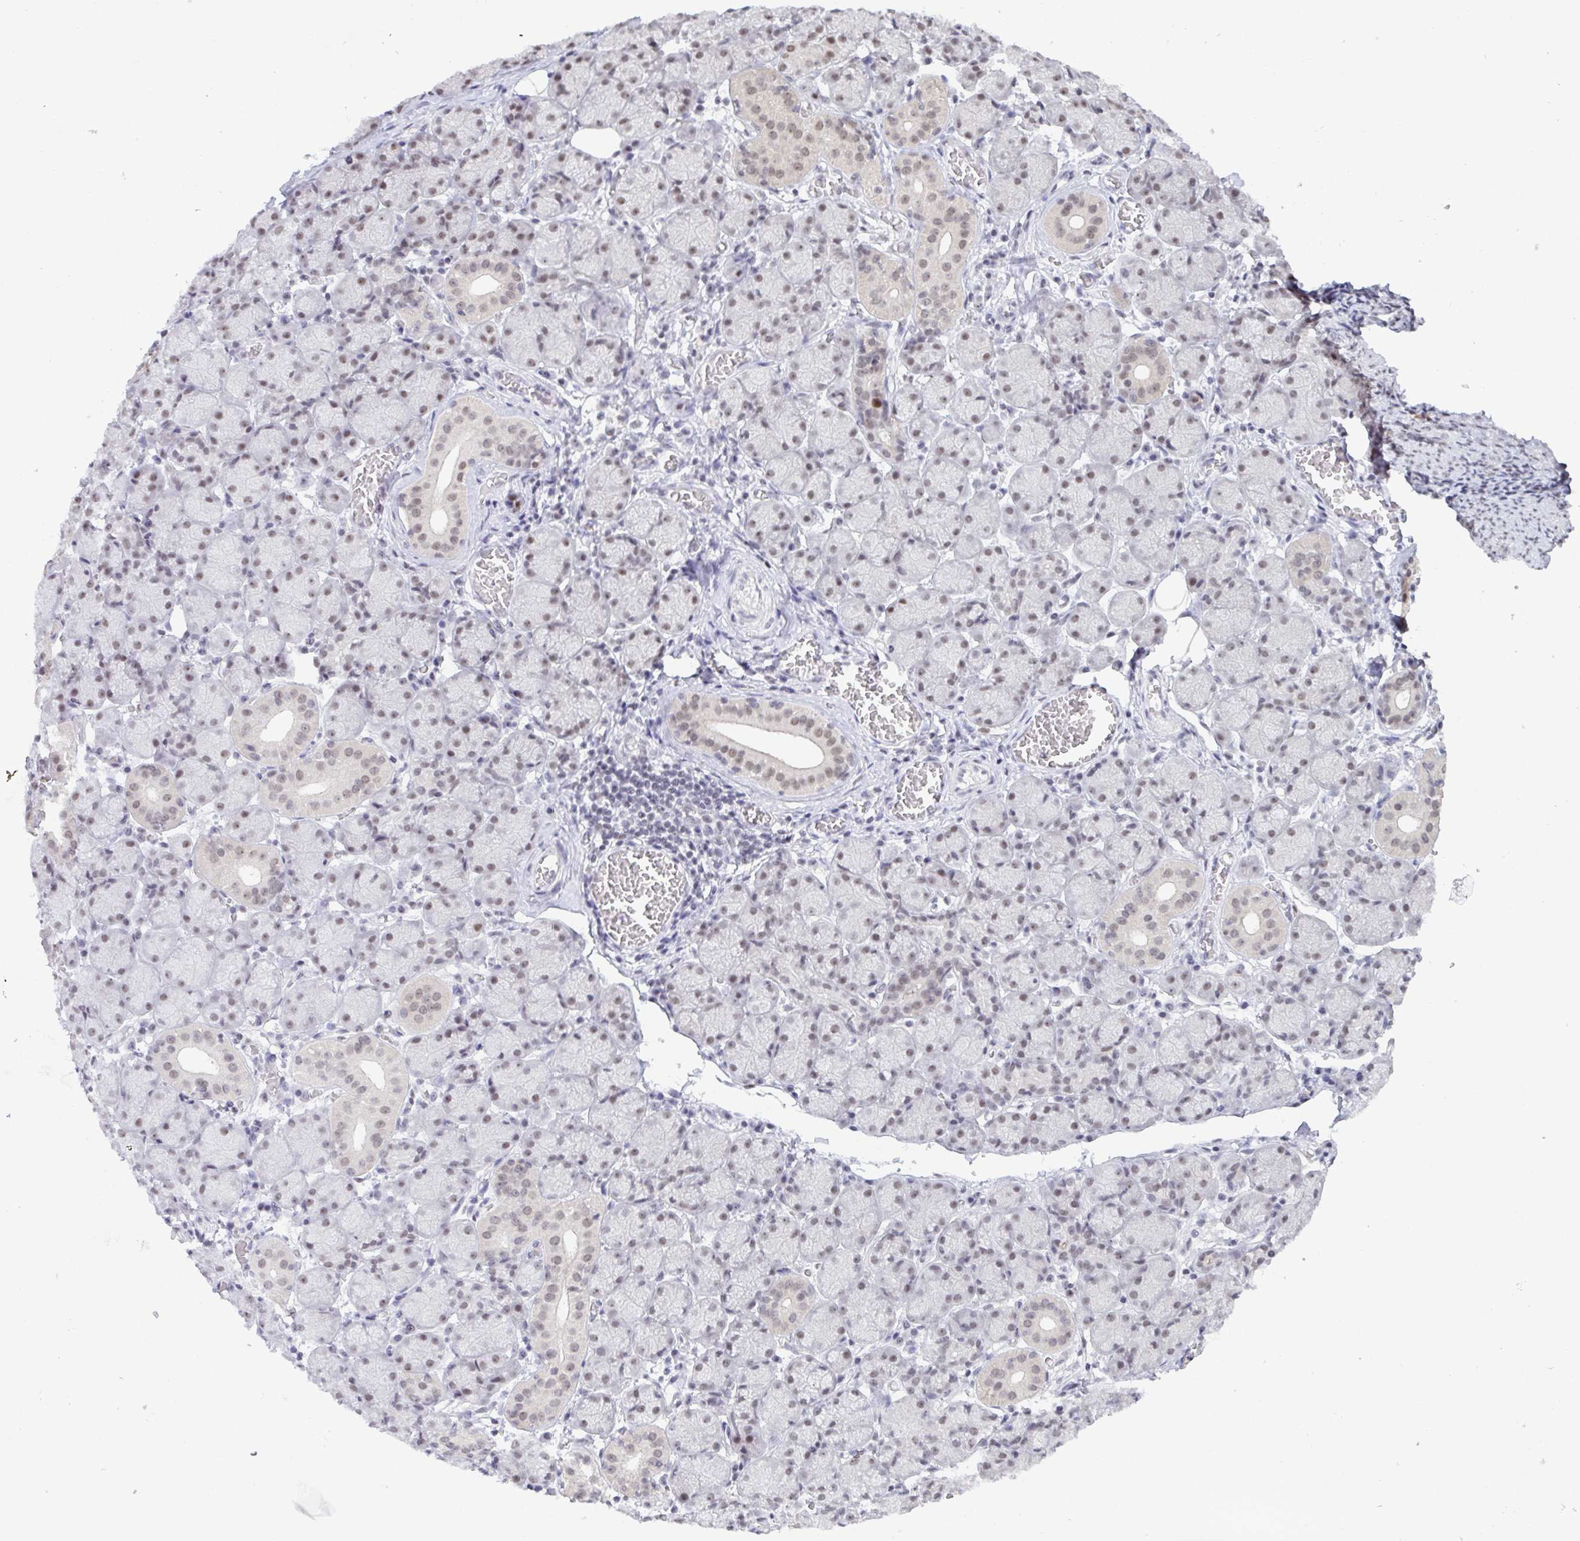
{"staining": {"intensity": "weak", "quantity": "25%-75%", "location": "nuclear"}, "tissue": "salivary gland", "cell_type": "Glandular cells", "image_type": "normal", "snomed": [{"axis": "morphology", "description": "Normal tissue, NOS"}, {"axis": "topography", "description": "Salivary gland"}], "caption": "Normal salivary gland exhibits weak nuclear expression in about 25%-75% of glandular cells.", "gene": "SUPT16H", "patient": {"sex": "female", "age": 24}}